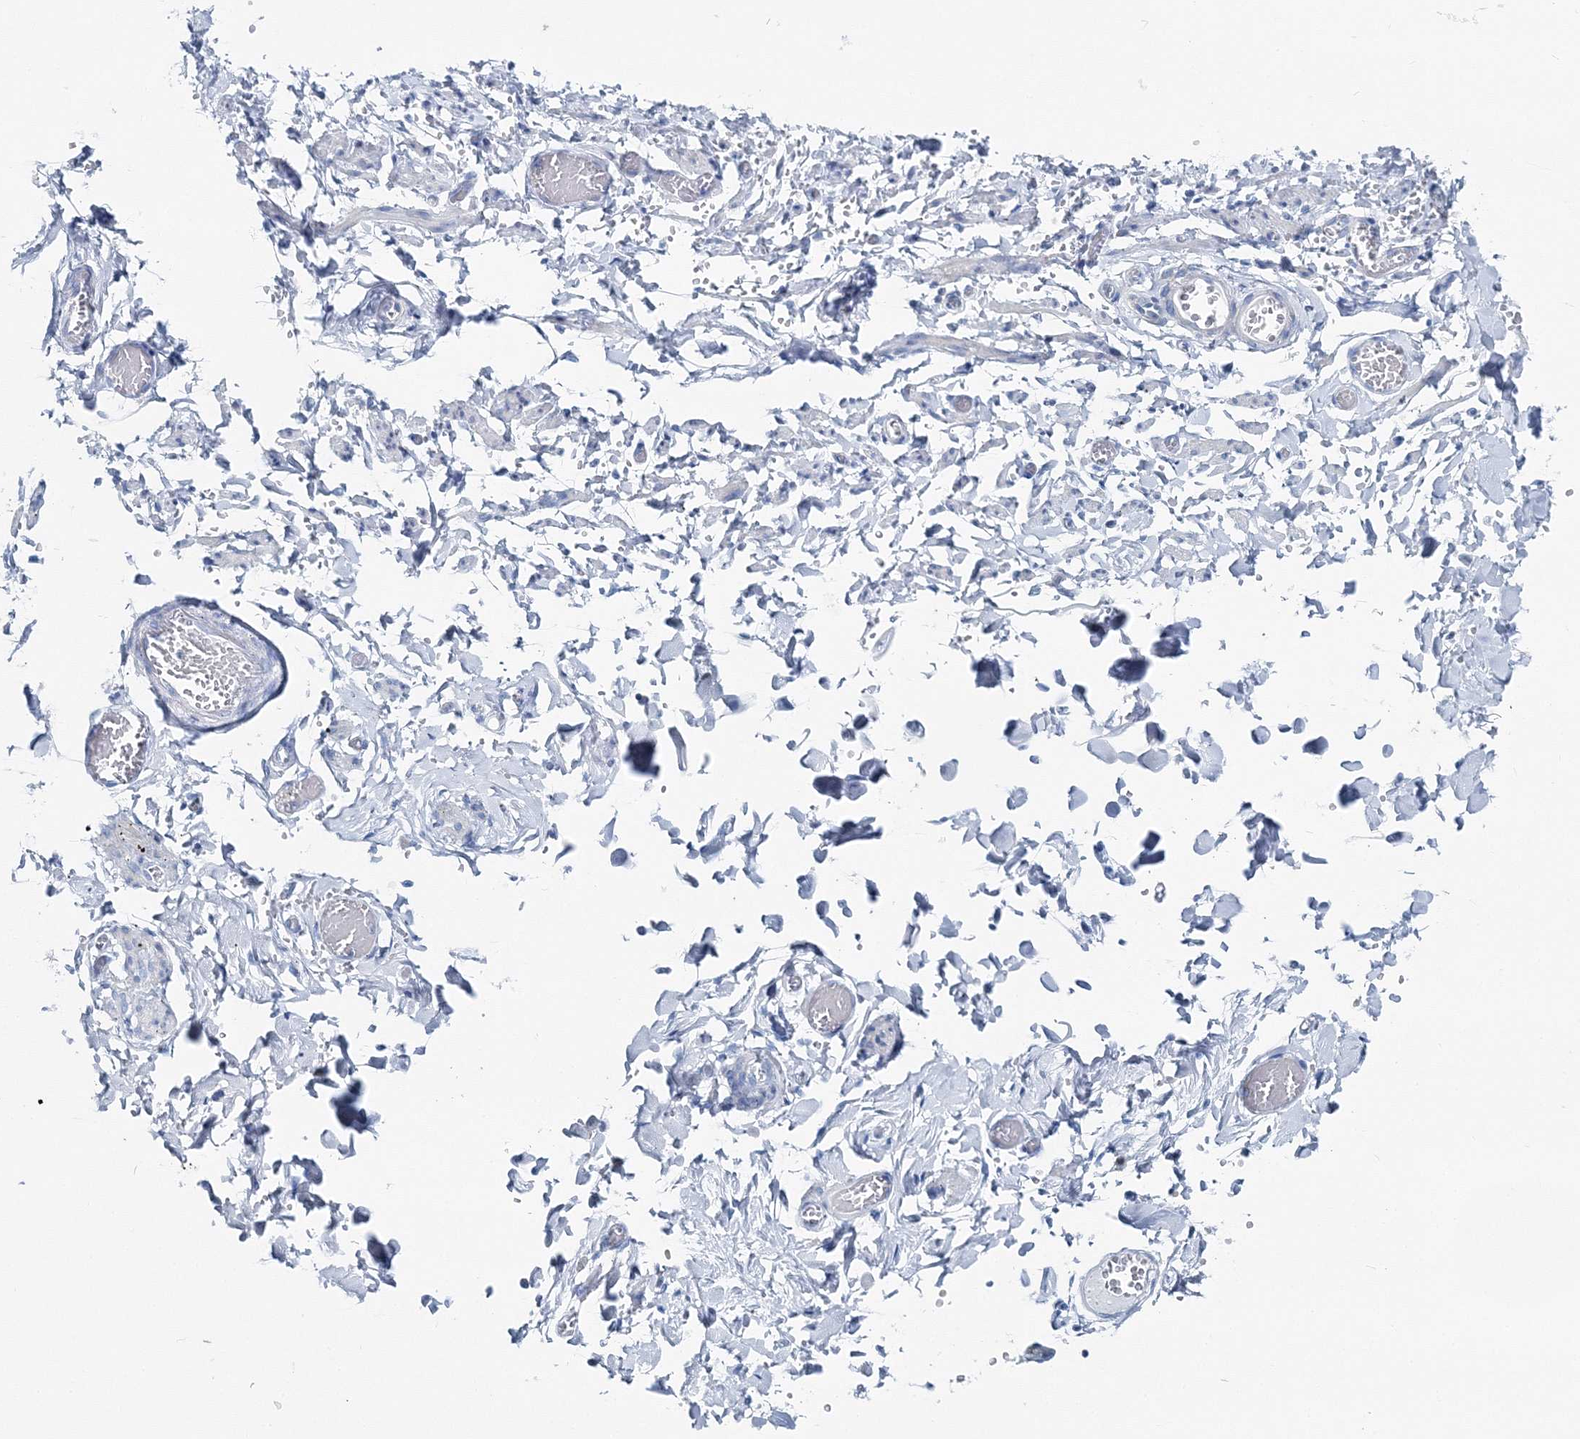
{"staining": {"intensity": "negative", "quantity": "none", "location": "none"}, "tissue": "adipose tissue", "cell_type": "Adipocytes", "image_type": "normal", "snomed": [{"axis": "morphology", "description": "Normal tissue, NOS"}, {"axis": "topography", "description": "Vascular tissue"}, {"axis": "topography", "description": "Fallopian tube"}, {"axis": "topography", "description": "Ovary"}], "caption": "DAB (3,3'-diaminobenzidine) immunohistochemical staining of unremarkable adipose tissue displays no significant expression in adipocytes. Brightfield microscopy of immunohistochemistry stained with DAB (brown) and hematoxylin (blue), captured at high magnification.", "gene": "GABARAPL2", "patient": {"sex": "female", "age": 67}}